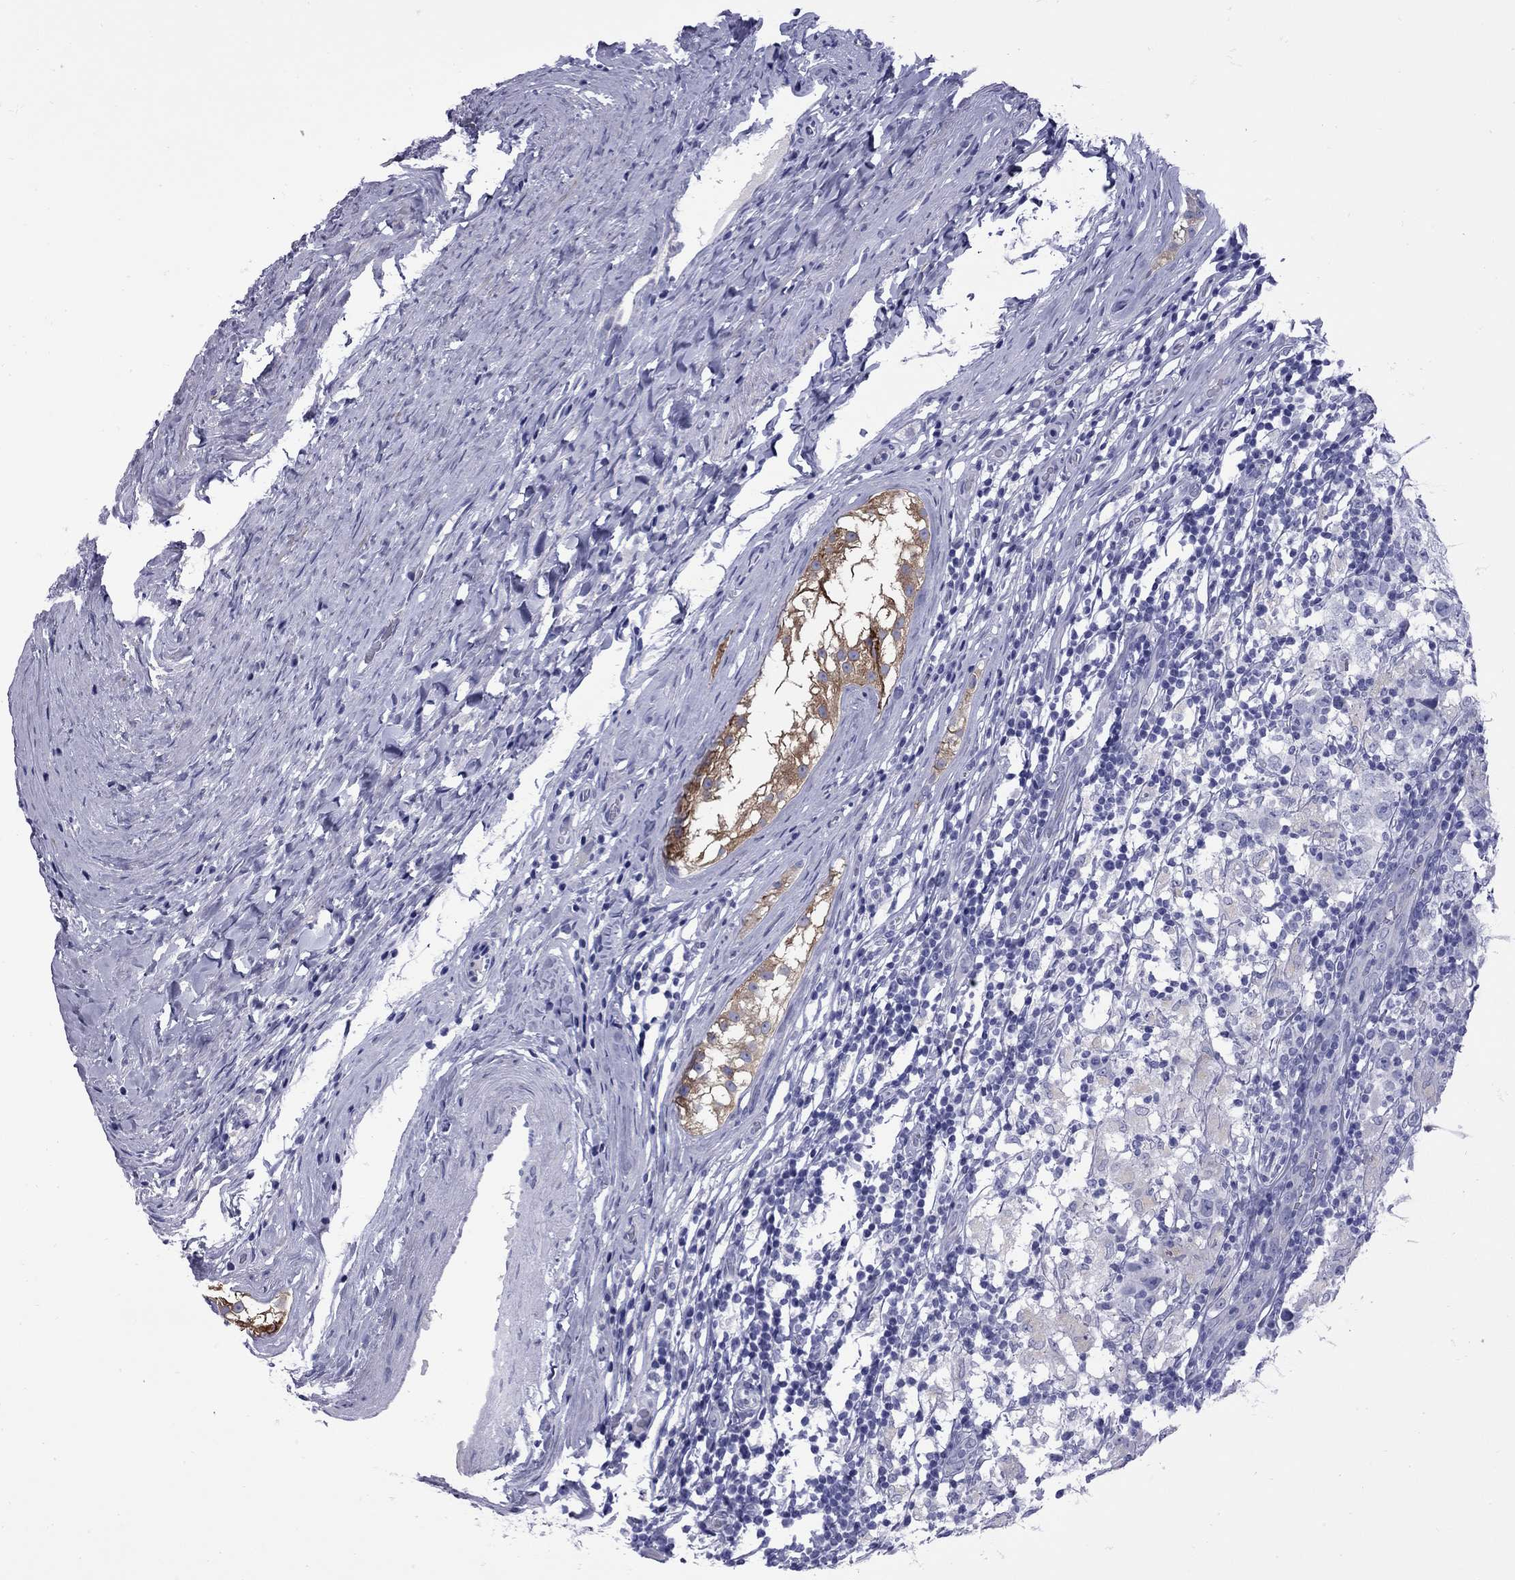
{"staining": {"intensity": "negative", "quantity": "none", "location": "none"}, "tissue": "testis cancer", "cell_type": "Tumor cells", "image_type": "cancer", "snomed": [{"axis": "morphology", "description": "Seminoma, NOS"}, {"axis": "morphology", "description": "Carcinoma, Embryonal, NOS"}, {"axis": "topography", "description": "Testis"}], "caption": "Testis seminoma stained for a protein using immunohistochemistry (IHC) exhibits no staining tumor cells.", "gene": "EPPIN", "patient": {"sex": "male", "age": 41}}